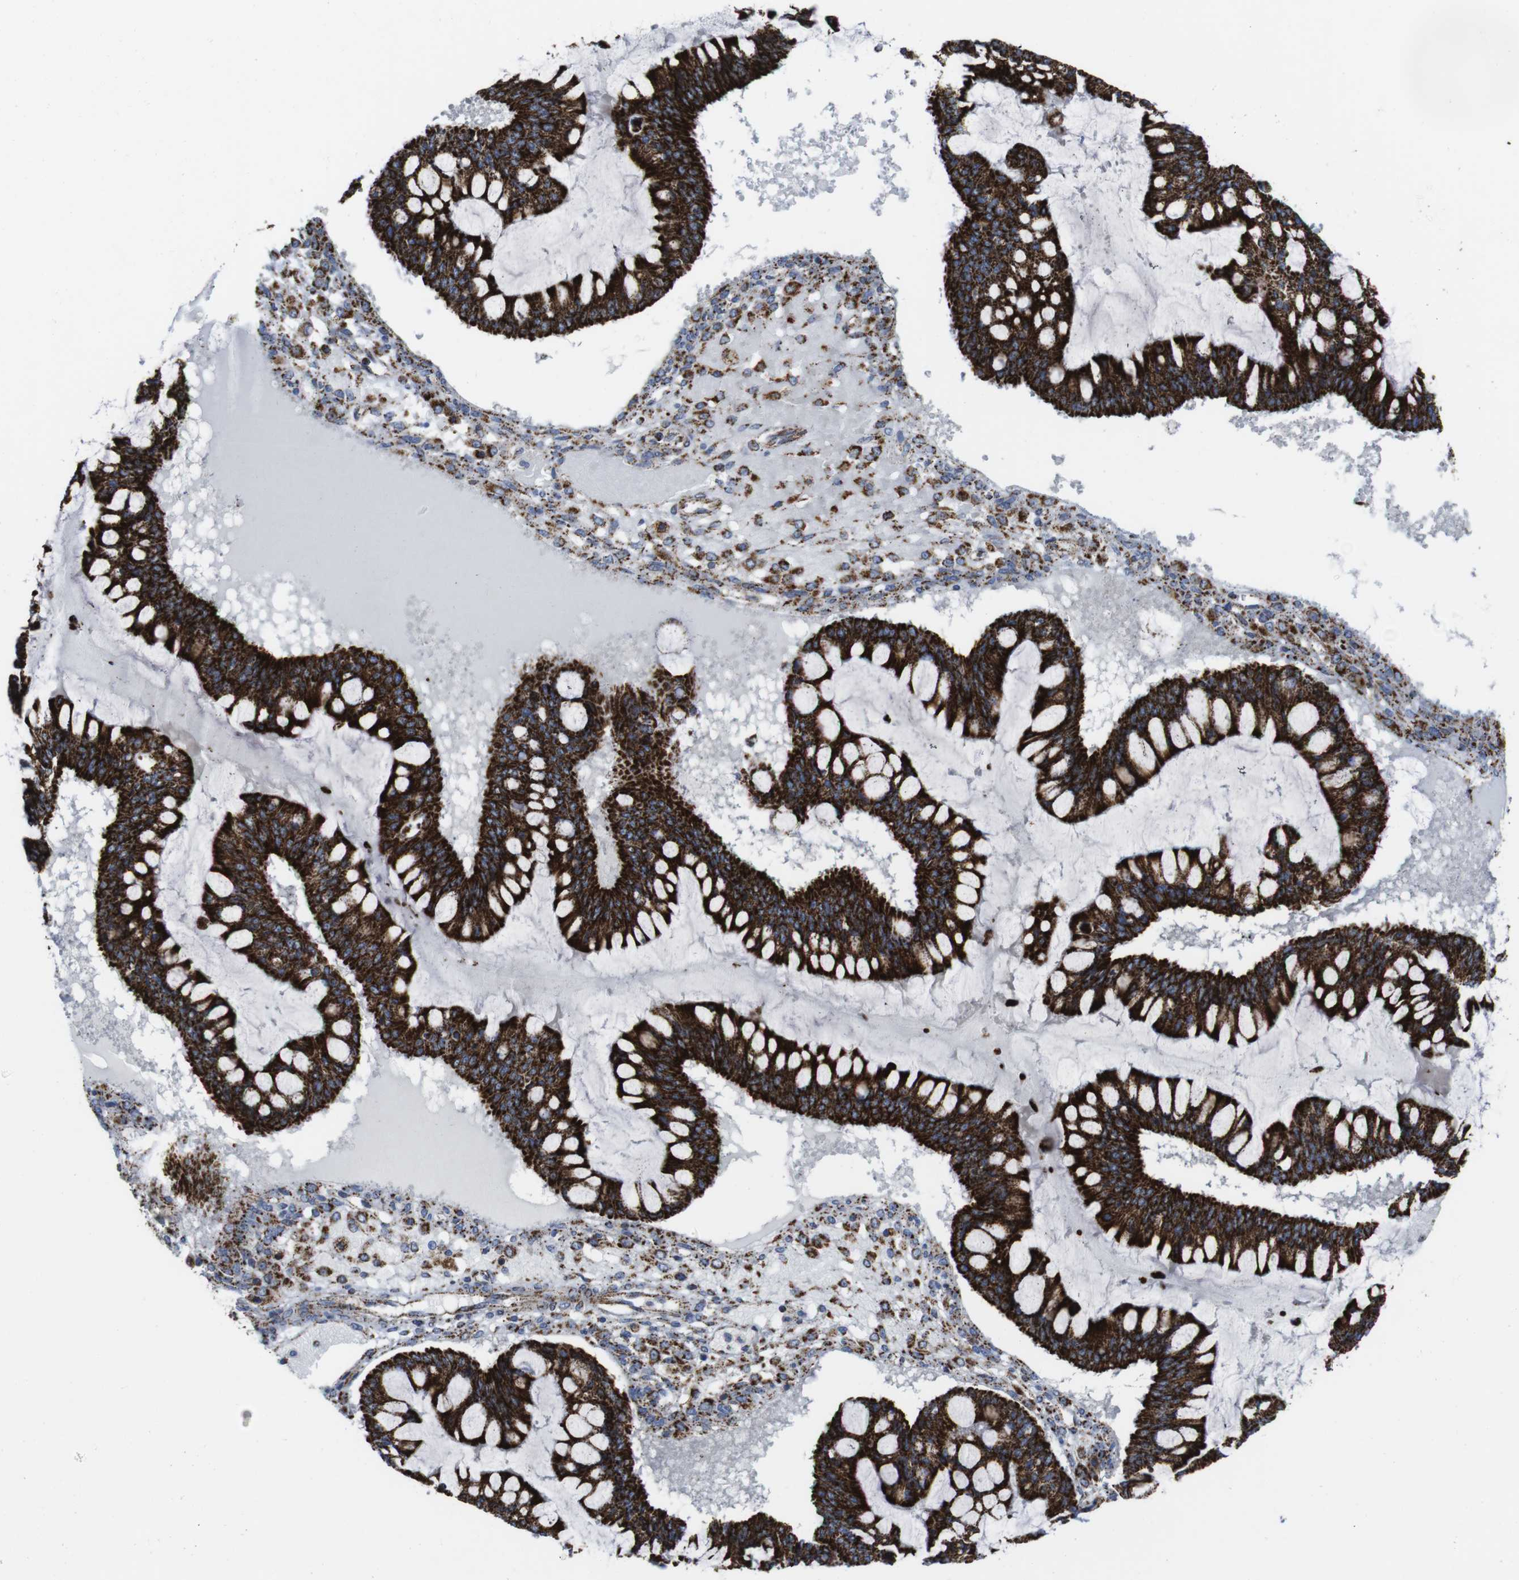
{"staining": {"intensity": "strong", "quantity": ">75%", "location": "cytoplasmic/membranous"}, "tissue": "ovarian cancer", "cell_type": "Tumor cells", "image_type": "cancer", "snomed": [{"axis": "morphology", "description": "Cystadenocarcinoma, mucinous, NOS"}, {"axis": "topography", "description": "Ovary"}], "caption": "An immunohistochemistry image of neoplastic tissue is shown. Protein staining in brown highlights strong cytoplasmic/membranous positivity in mucinous cystadenocarcinoma (ovarian) within tumor cells.", "gene": "TMEM192", "patient": {"sex": "female", "age": 73}}